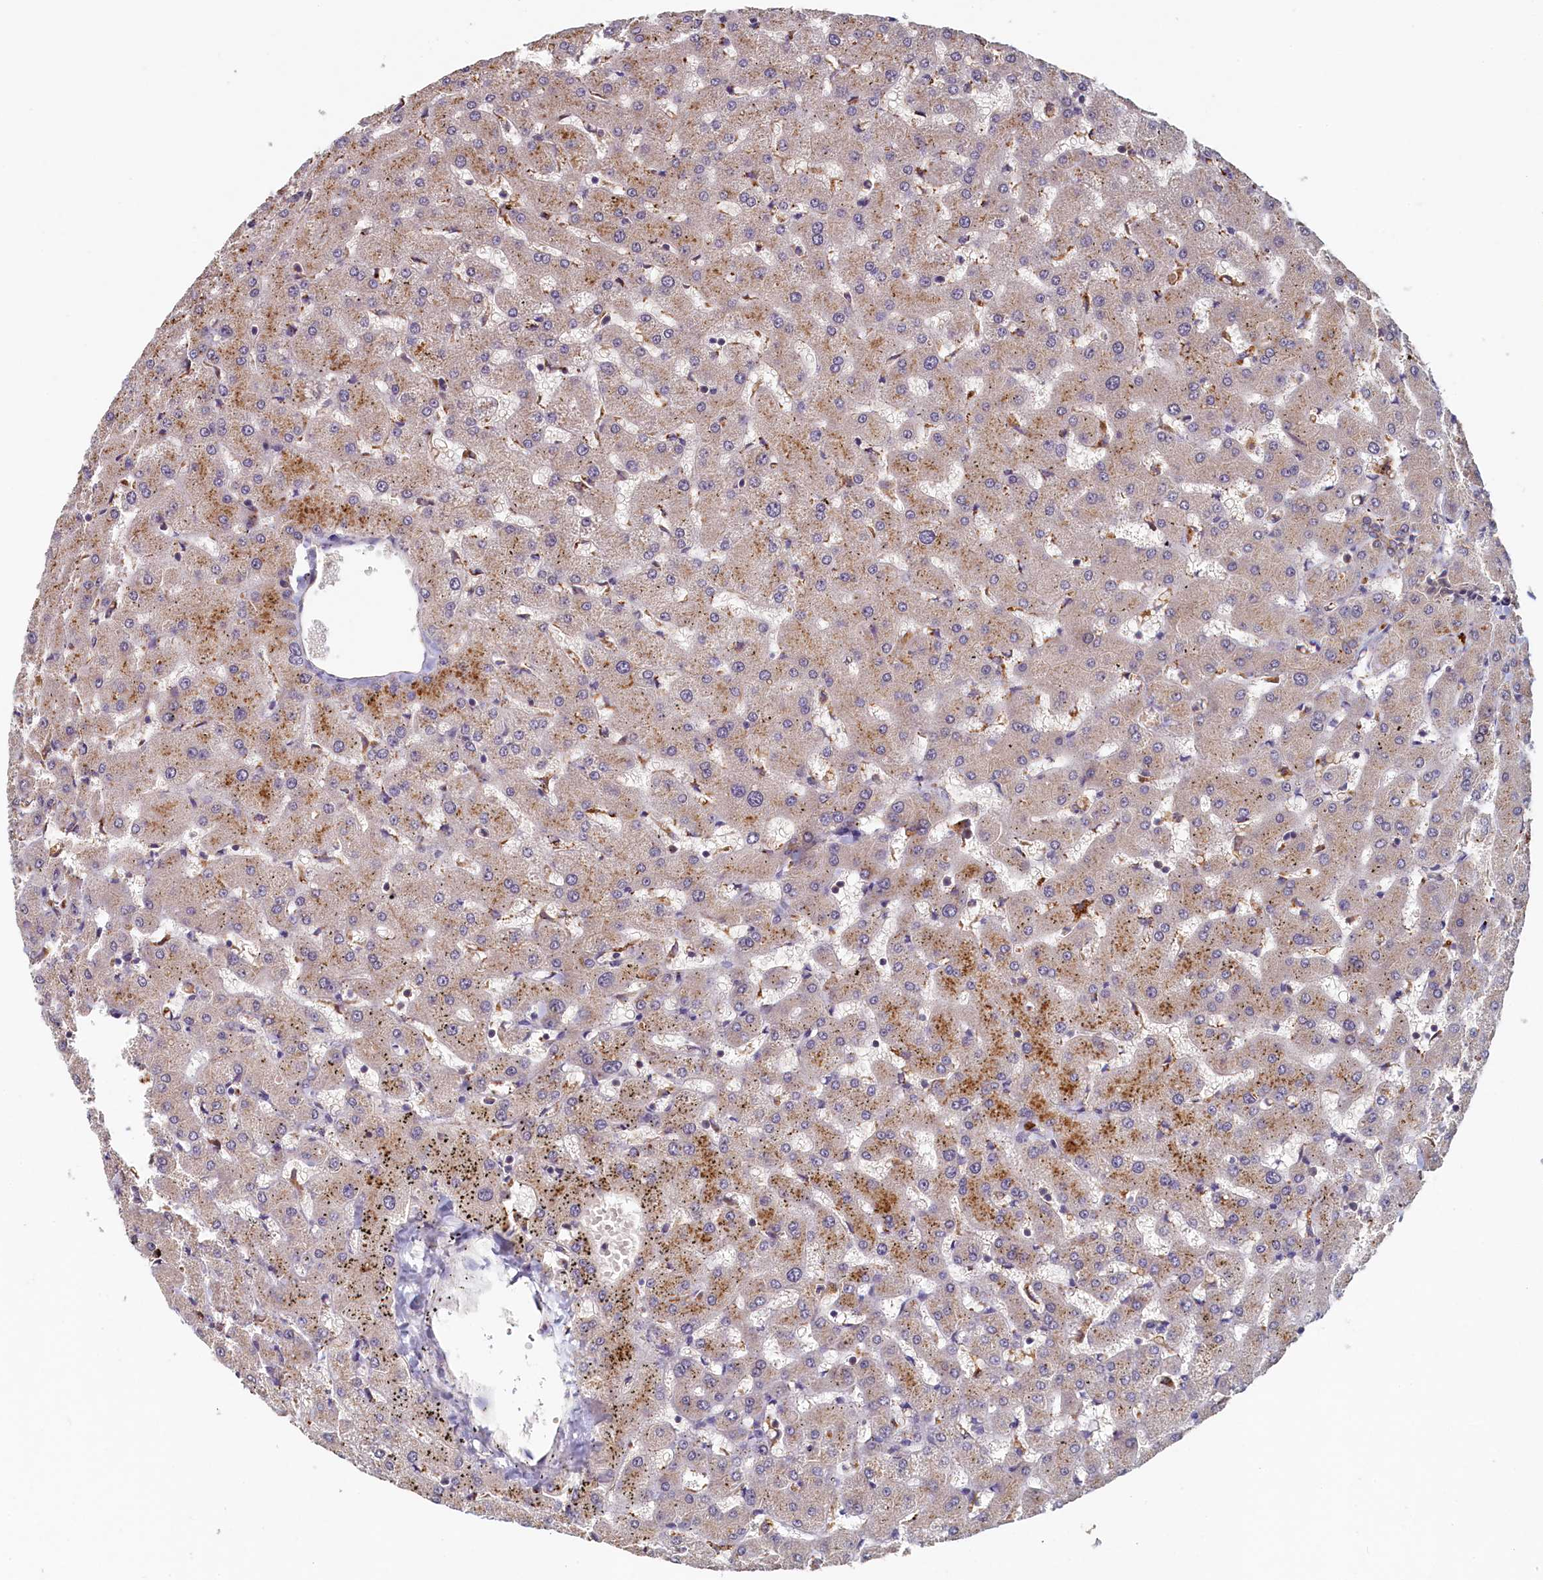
{"staining": {"intensity": "moderate", "quantity": ">75%", "location": "cytoplasmic/membranous"}, "tissue": "liver", "cell_type": "Cholangiocytes", "image_type": "normal", "snomed": [{"axis": "morphology", "description": "Normal tissue, NOS"}, {"axis": "topography", "description": "Liver"}], "caption": "High-power microscopy captured an IHC photomicrograph of benign liver, revealing moderate cytoplasmic/membranous staining in about >75% of cholangiocytes.", "gene": "NUBP2", "patient": {"sex": "female", "age": 63}}